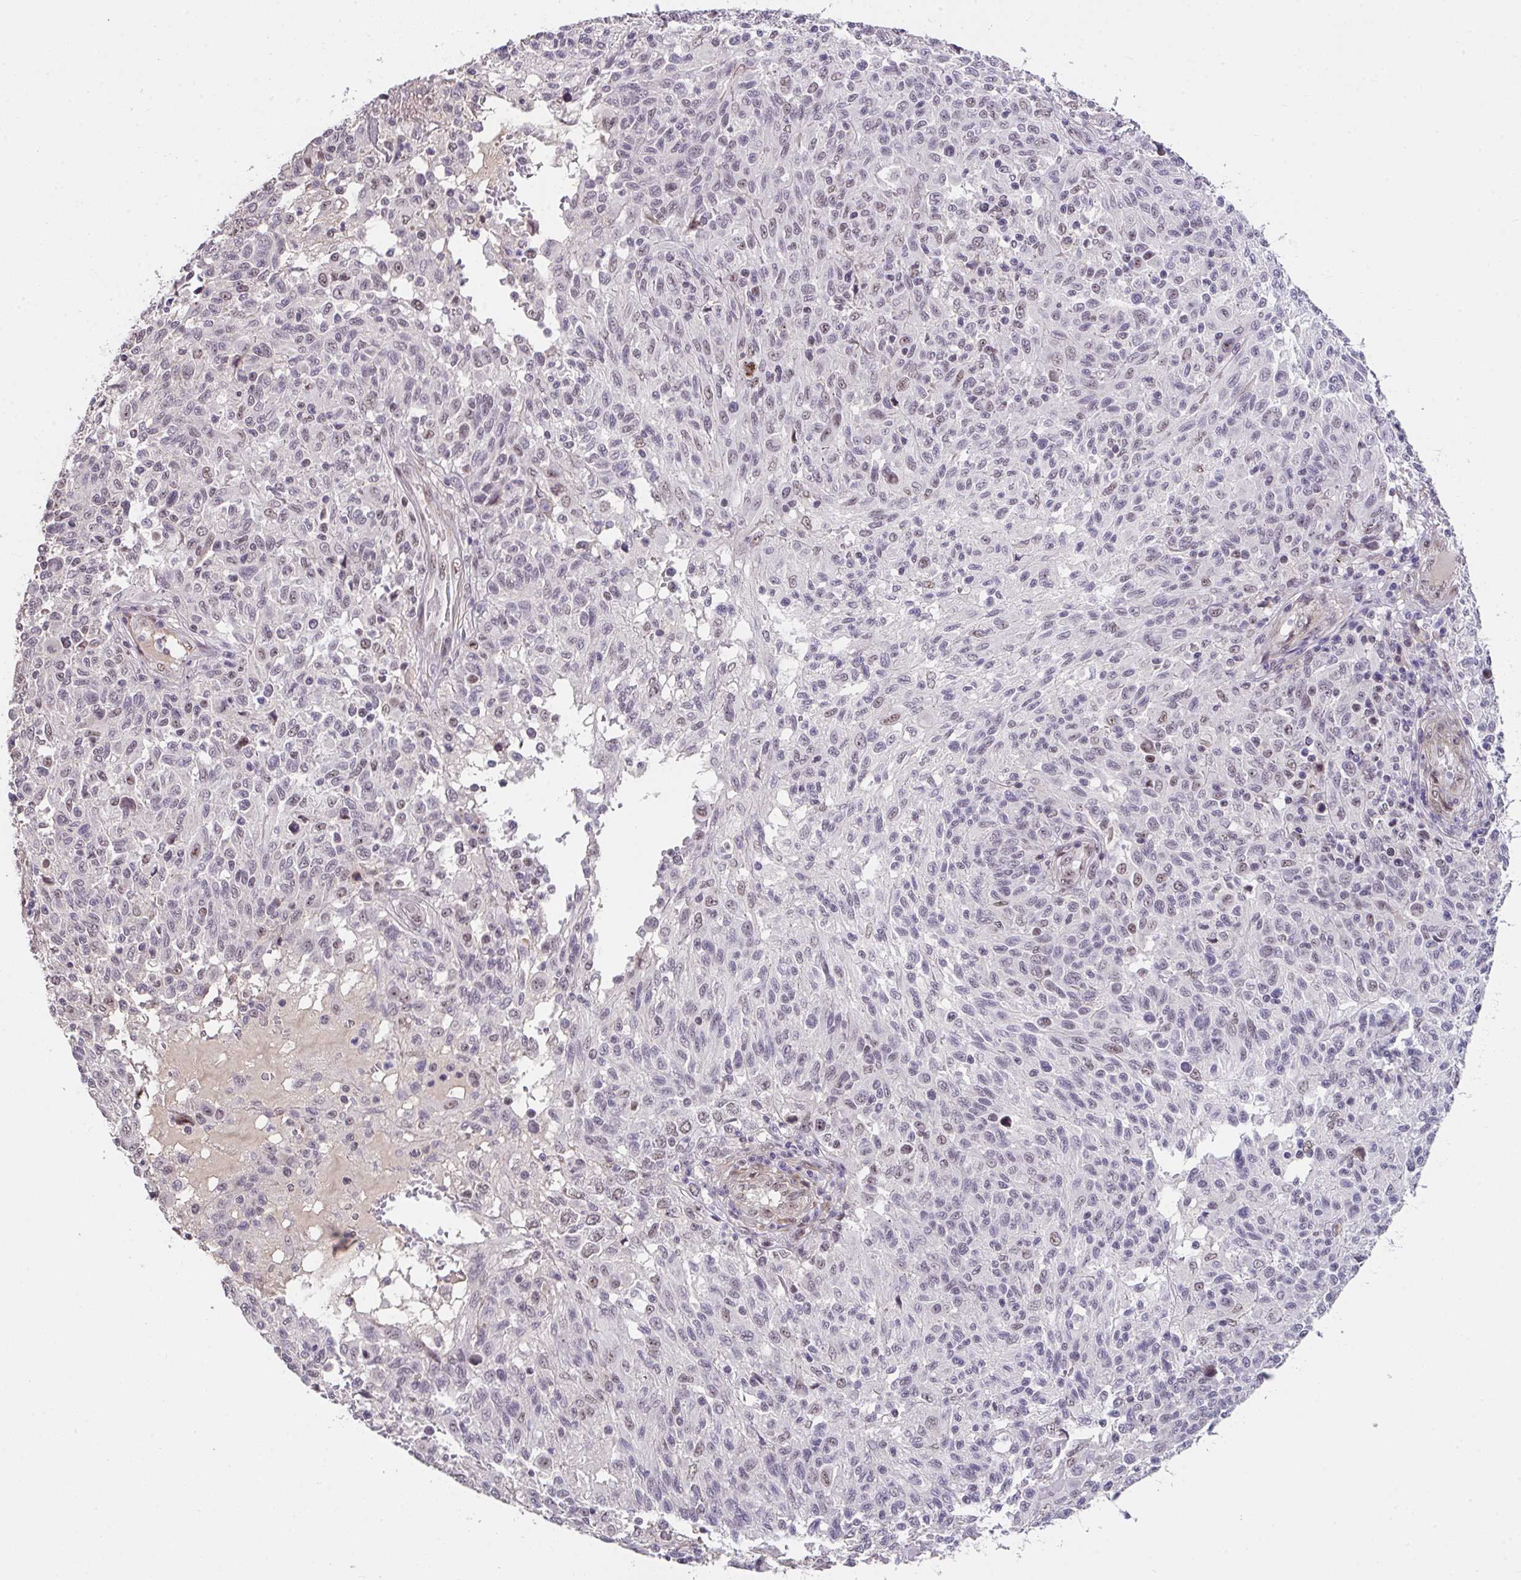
{"staining": {"intensity": "weak", "quantity": "25%-75%", "location": "nuclear"}, "tissue": "melanoma", "cell_type": "Tumor cells", "image_type": "cancer", "snomed": [{"axis": "morphology", "description": "Malignant melanoma, NOS"}, {"axis": "topography", "description": "Skin"}], "caption": "Immunohistochemical staining of human melanoma displays low levels of weak nuclear protein staining in about 25%-75% of tumor cells.", "gene": "RBBP6", "patient": {"sex": "male", "age": 66}}